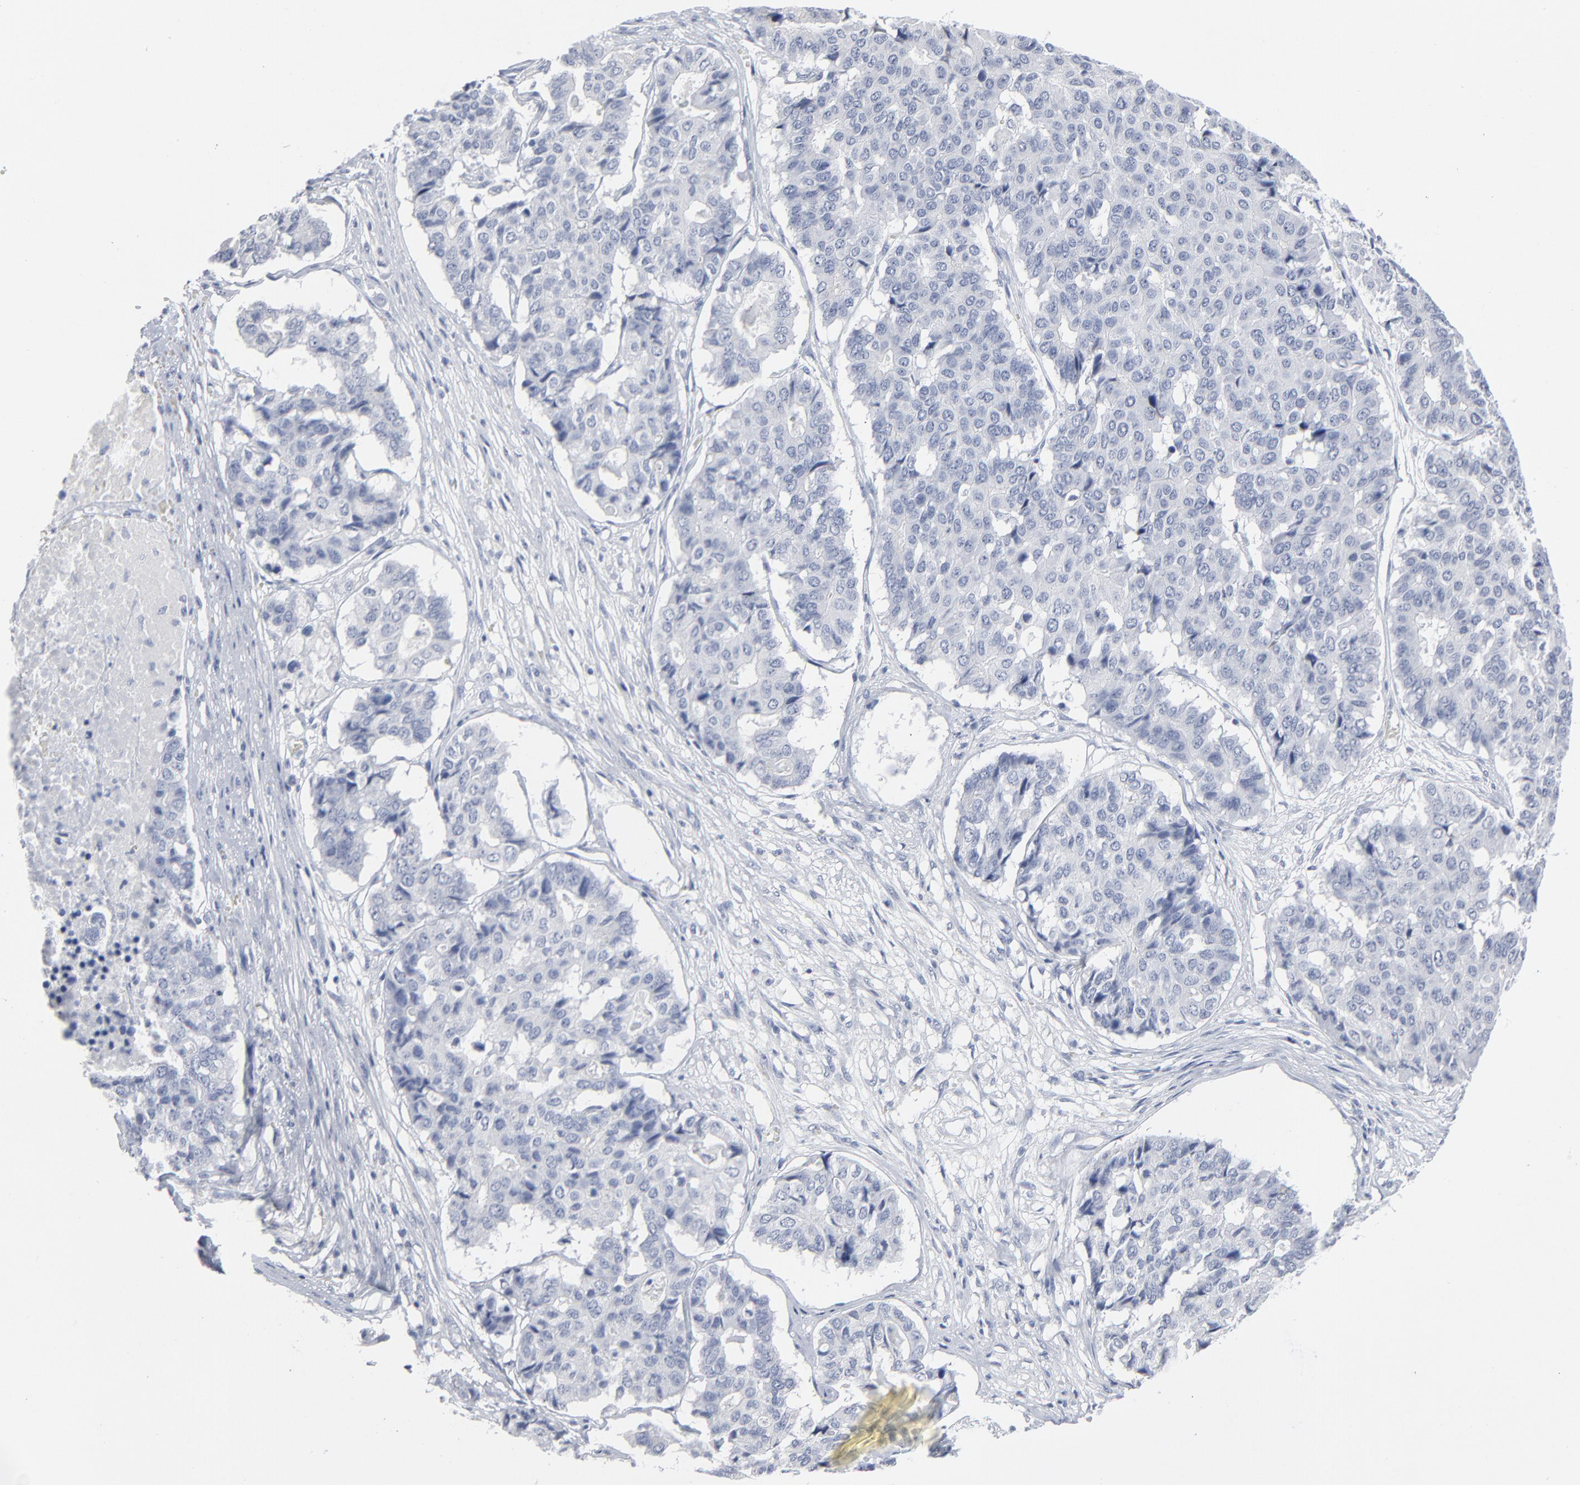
{"staining": {"intensity": "negative", "quantity": "none", "location": "none"}, "tissue": "pancreatic cancer", "cell_type": "Tumor cells", "image_type": "cancer", "snomed": [{"axis": "morphology", "description": "Adenocarcinoma, NOS"}, {"axis": "topography", "description": "Pancreas"}], "caption": "IHC of pancreatic adenocarcinoma displays no positivity in tumor cells.", "gene": "PAGE1", "patient": {"sex": "male", "age": 50}}